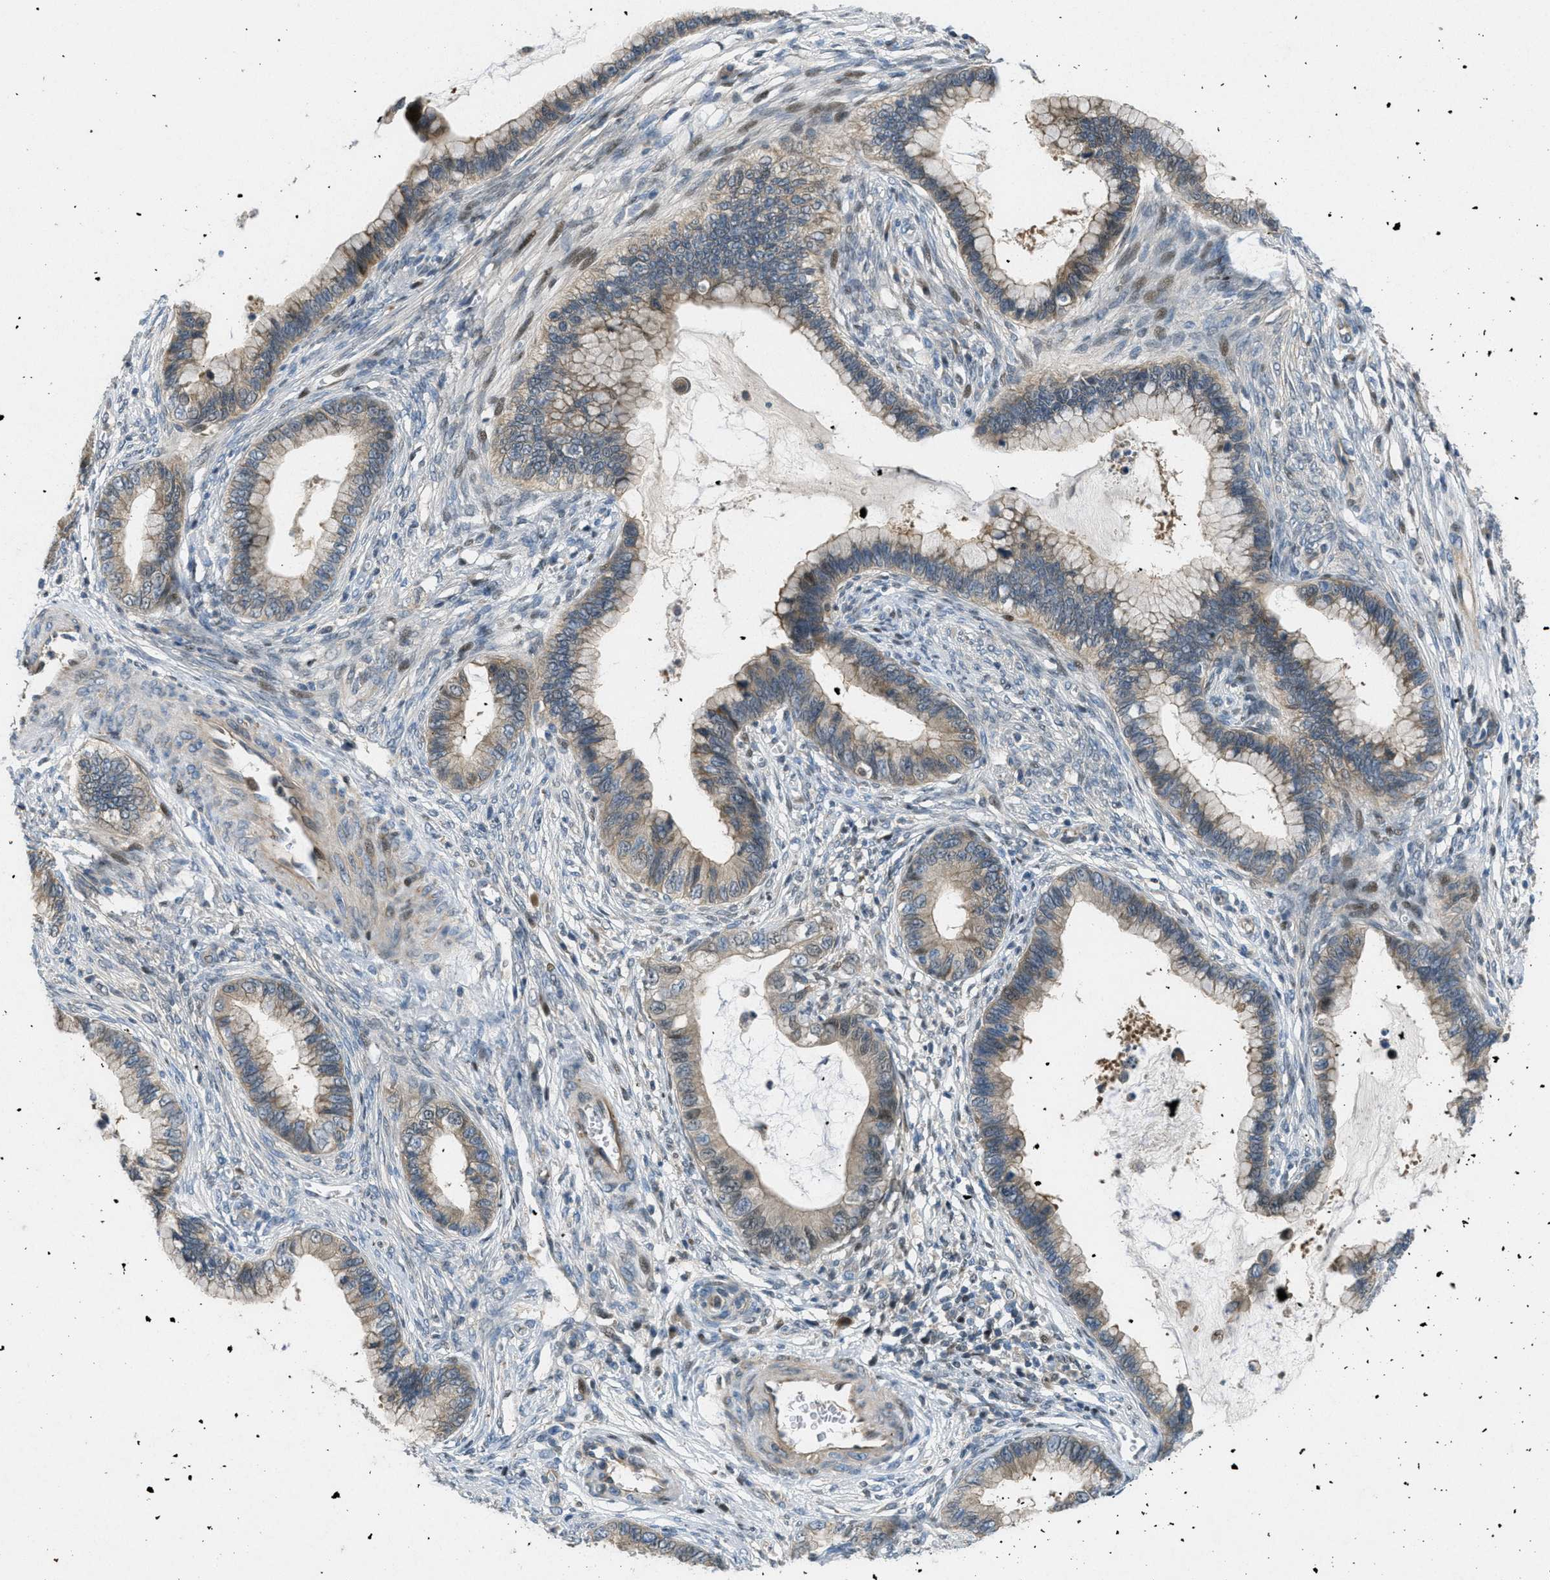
{"staining": {"intensity": "weak", "quantity": ">75%", "location": "cytoplasmic/membranous"}, "tissue": "cervical cancer", "cell_type": "Tumor cells", "image_type": "cancer", "snomed": [{"axis": "morphology", "description": "Adenocarcinoma, NOS"}, {"axis": "topography", "description": "Cervix"}], "caption": "Protein positivity by immunohistochemistry displays weak cytoplasmic/membranous positivity in approximately >75% of tumor cells in cervical cancer (adenocarcinoma). (IHC, brightfield microscopy, high magnification).", "gene": "ADCY6", "patient": {"sex": "female", "age": 44}}